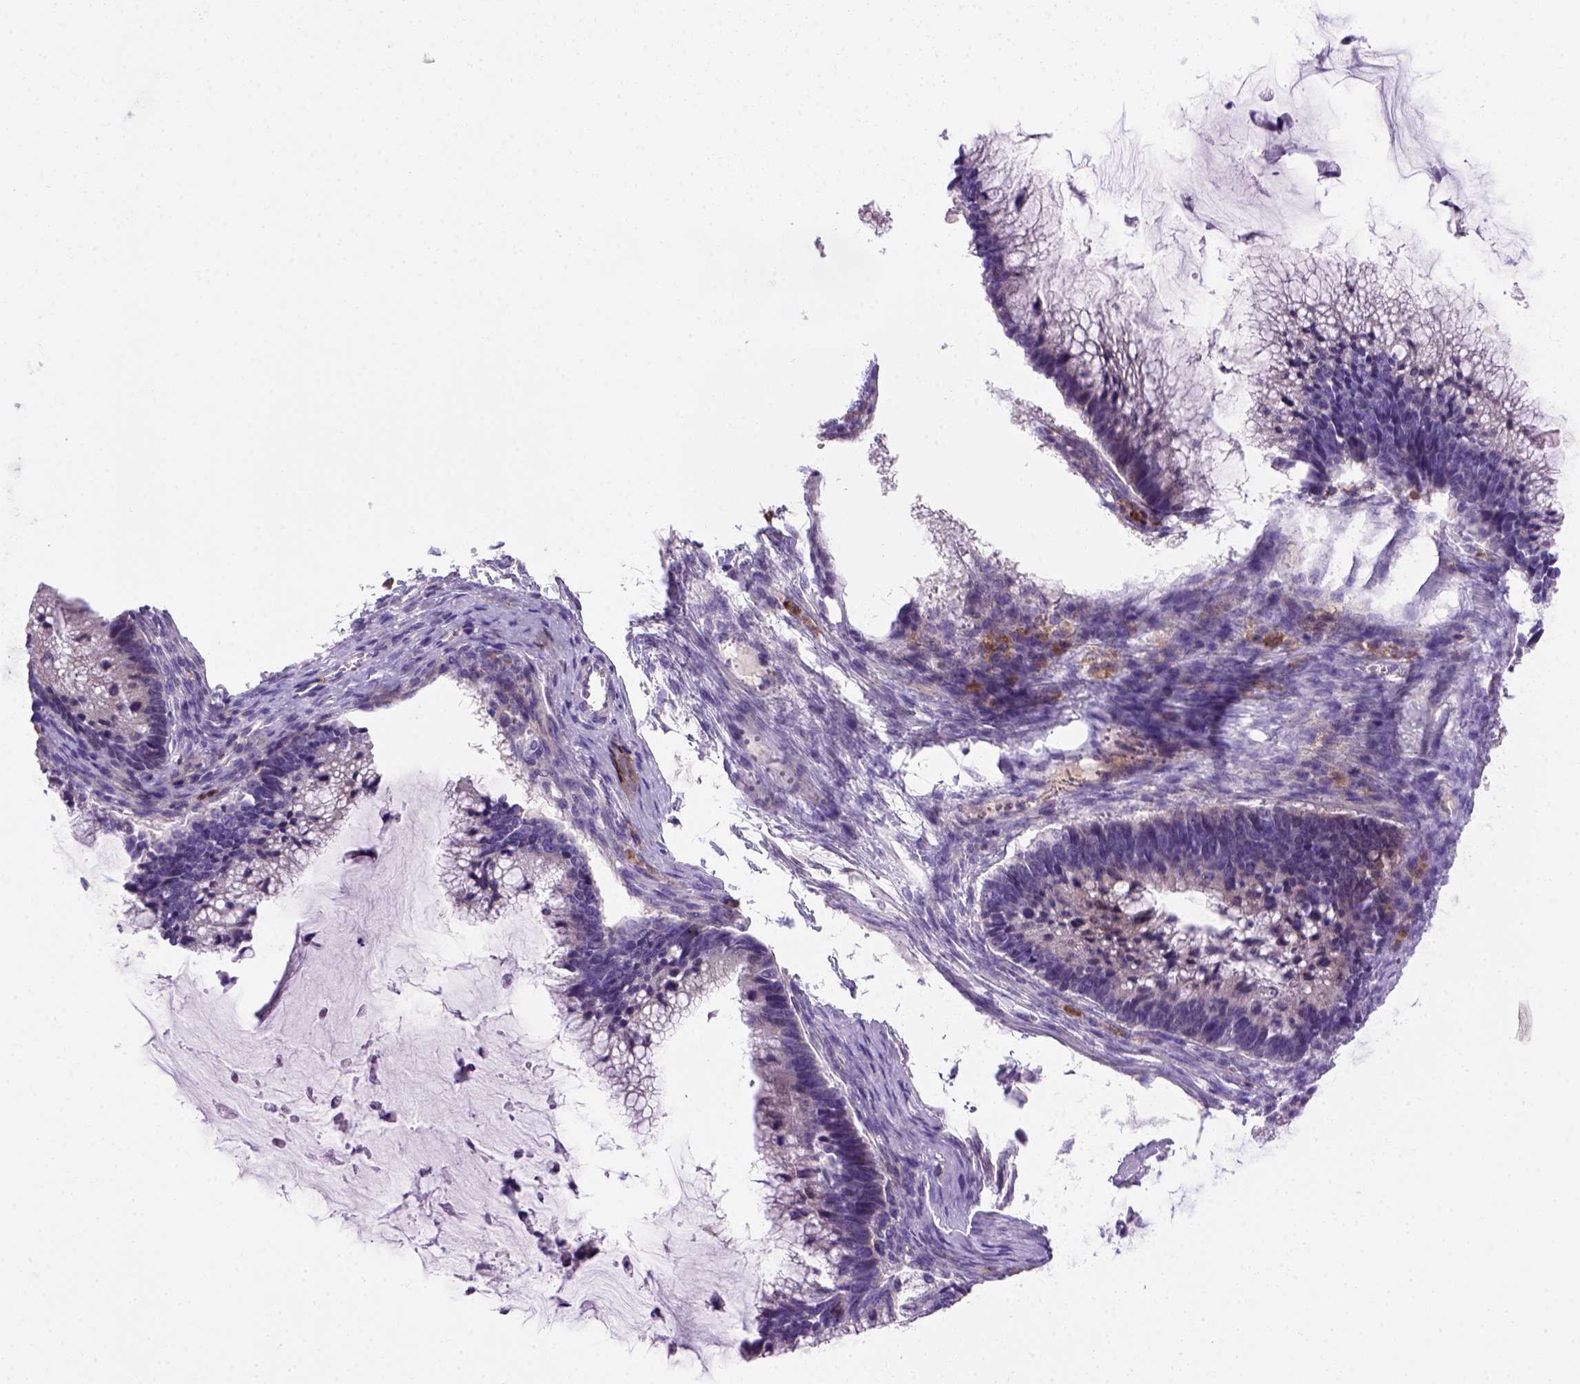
{"staining": {"intensity": "negative", "quantity": "none", "location": "none"}, "tissue": "ovarian cancer", "cell_type": "Tumor cells", "image_type": "cancer", "snomed": [{"axis": "morphology", "description": "Cystadenocarcinoma, mucinous, NOS"}, {"axis": "topography", "description": "Ovary"}], "caption": "High magnification brightfield microscopy of ovarian cancer stained with DAB (3,3'-diaminobenzidine) (brown) and counterstained with hematoxylin (blue): tumor cells show no significant staining.", "gene": "CD3E", "patient": {"sex": "female", "age": 38}}